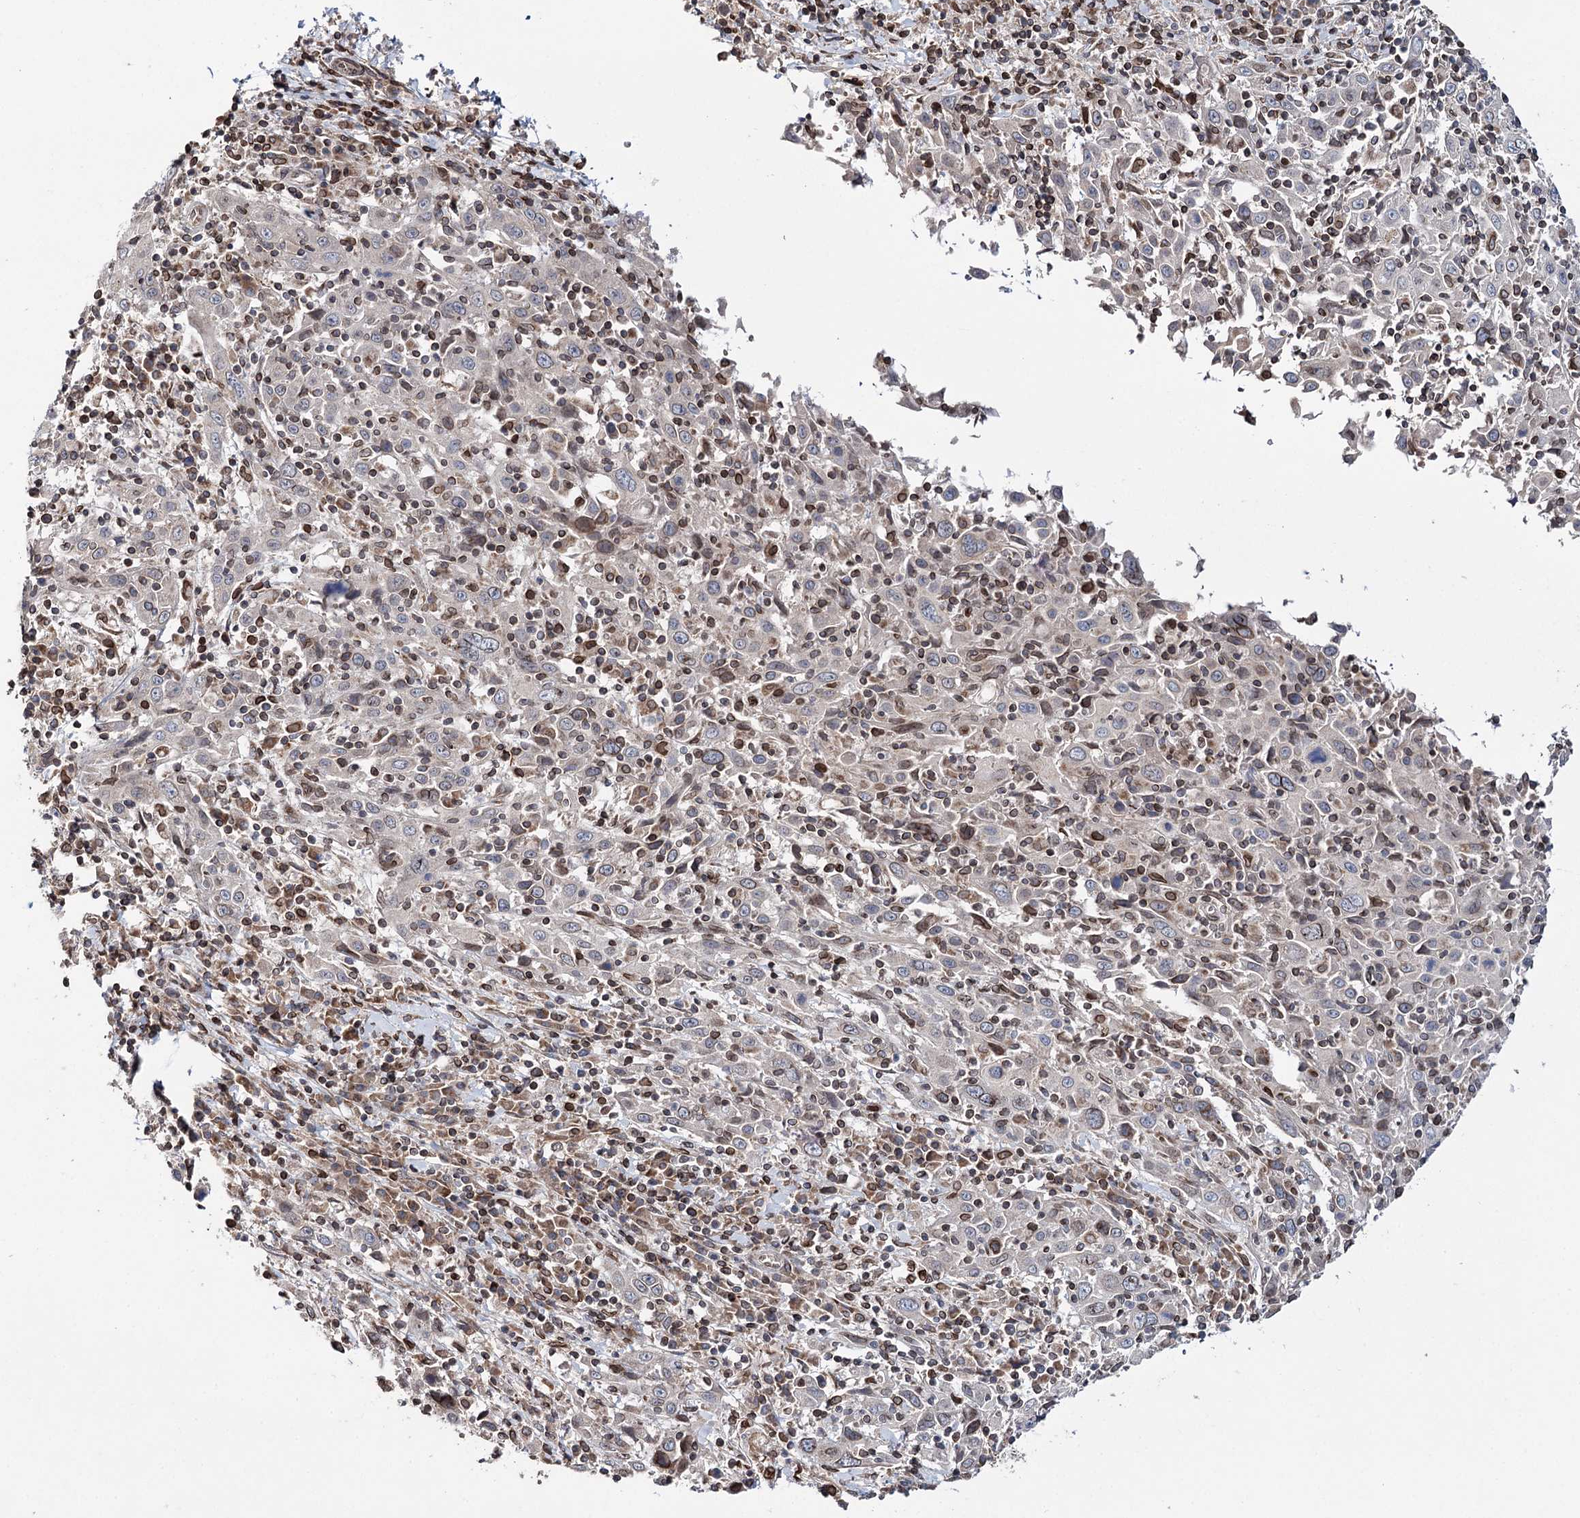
{"staining": {"intensity": "negative", "quantity": "none", "location": "none"}, "tissue": "cervical cancer", "cell_type": "Tumor cells", "image_type": "cancer", "snomed": [{"axis": "morphology", "description": "Squamous cell carcinoma, NOS"}, {"axis": "topography", "description": "Cervix"}], "caption": "DAB immunohistochemical staining of human cervical squamous cell carcinoma reveals no significant expression in tumor cells.", "gene": "CFAP46", "patient": {"sex": "female", "age": 46}}